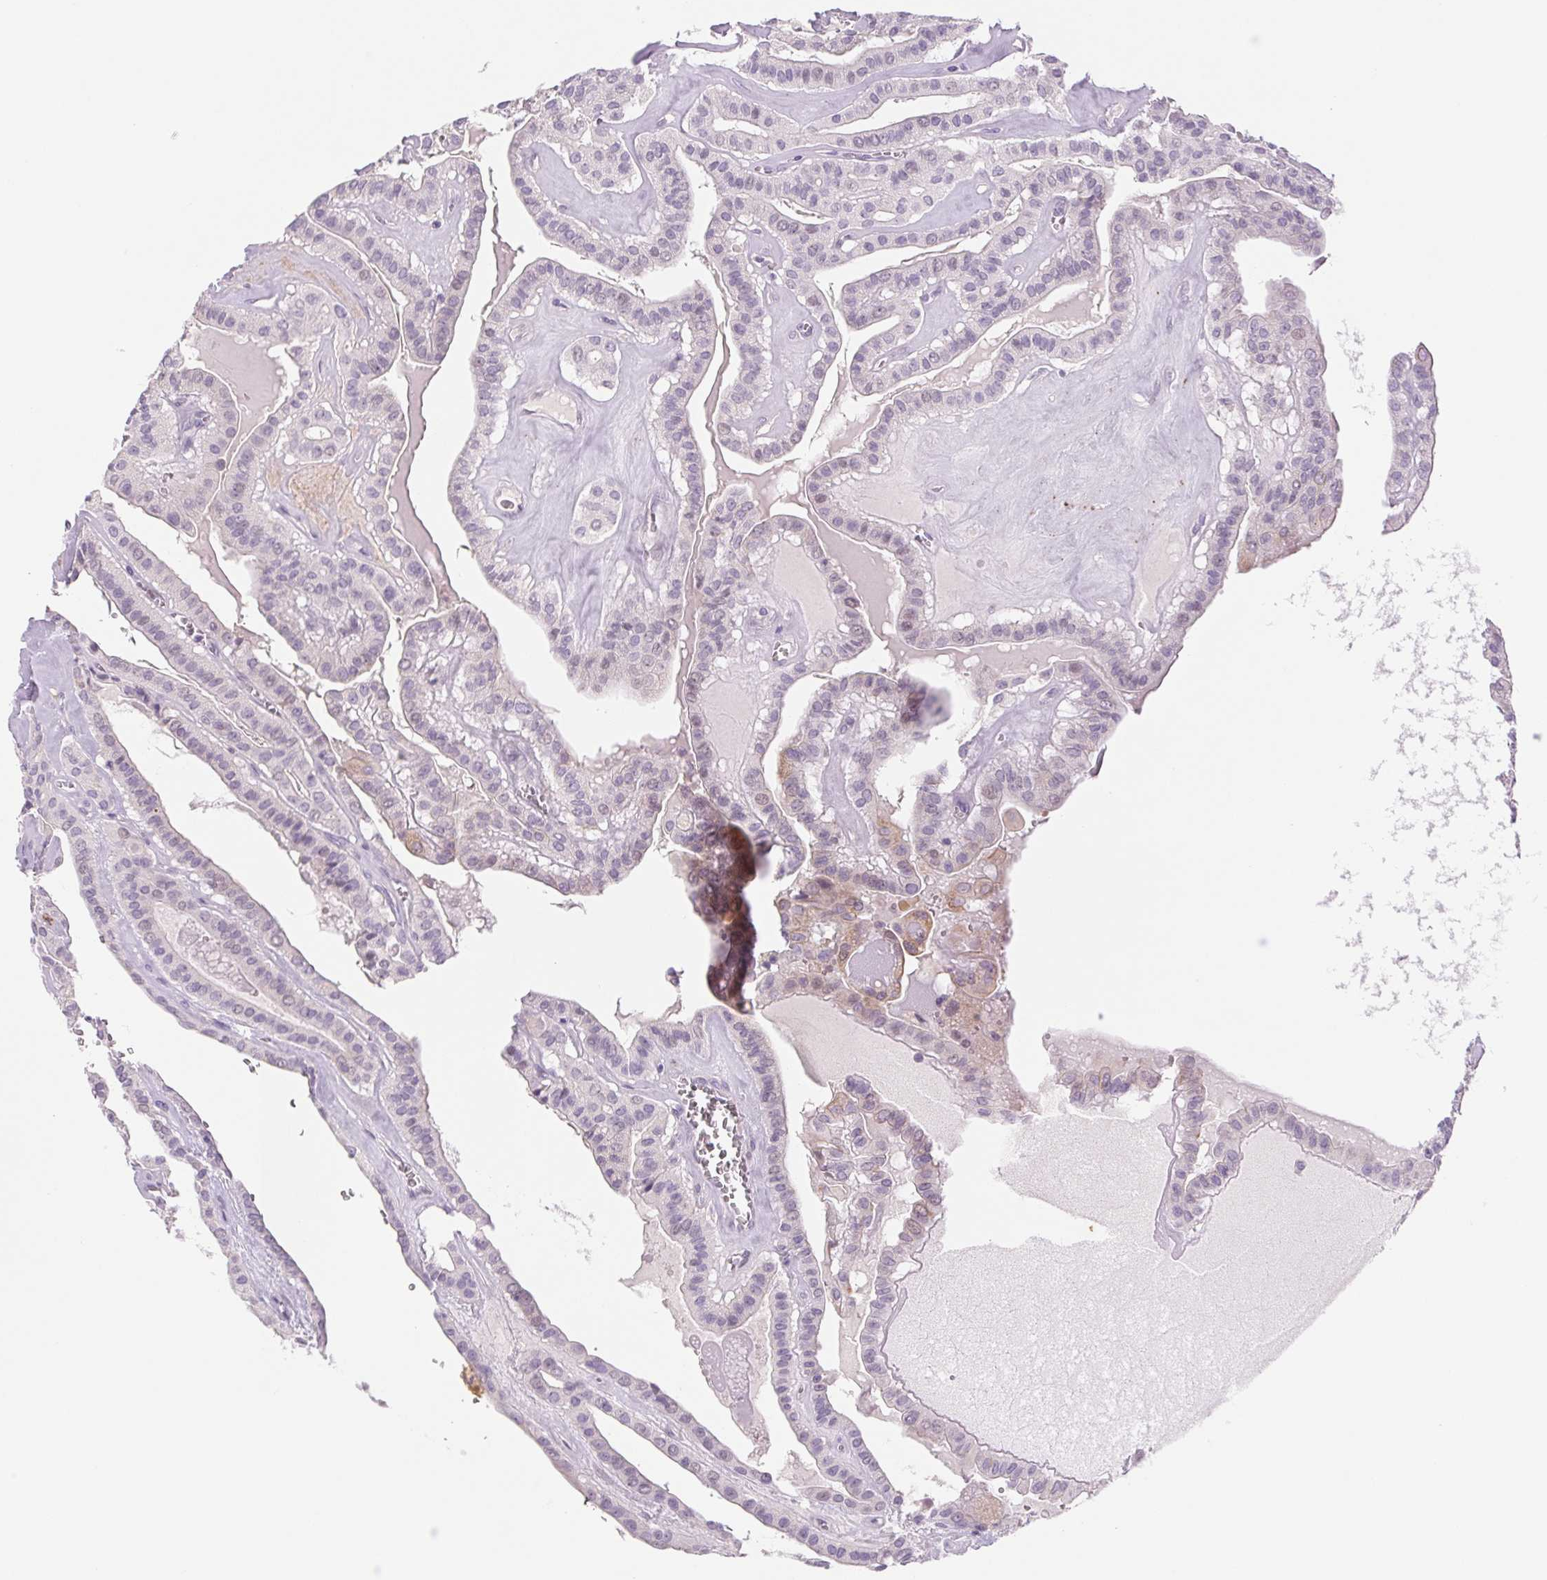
{"staining": {"intensity": "weak", "quantity": "<25%", "location": "cytoplasmic/membranous"}, "tissue": "thyroid cancer", "cell_type": "Tumor cells", "image_type": "cancer", "snomed": [{"axis": "morphology", "description": "Papillary adenocarcinoma, NOS"}, {"axis": "topography", "description": "Thyroid gland"}], "caption": "Immunohistochemistry (IHC) of human thyroid cancer exhibits no staining in tumor cells. (IHC, brightfield microscopy, high magnification).", "gene": "KRT1", "patient": {"sex": "male", "age": 52}}